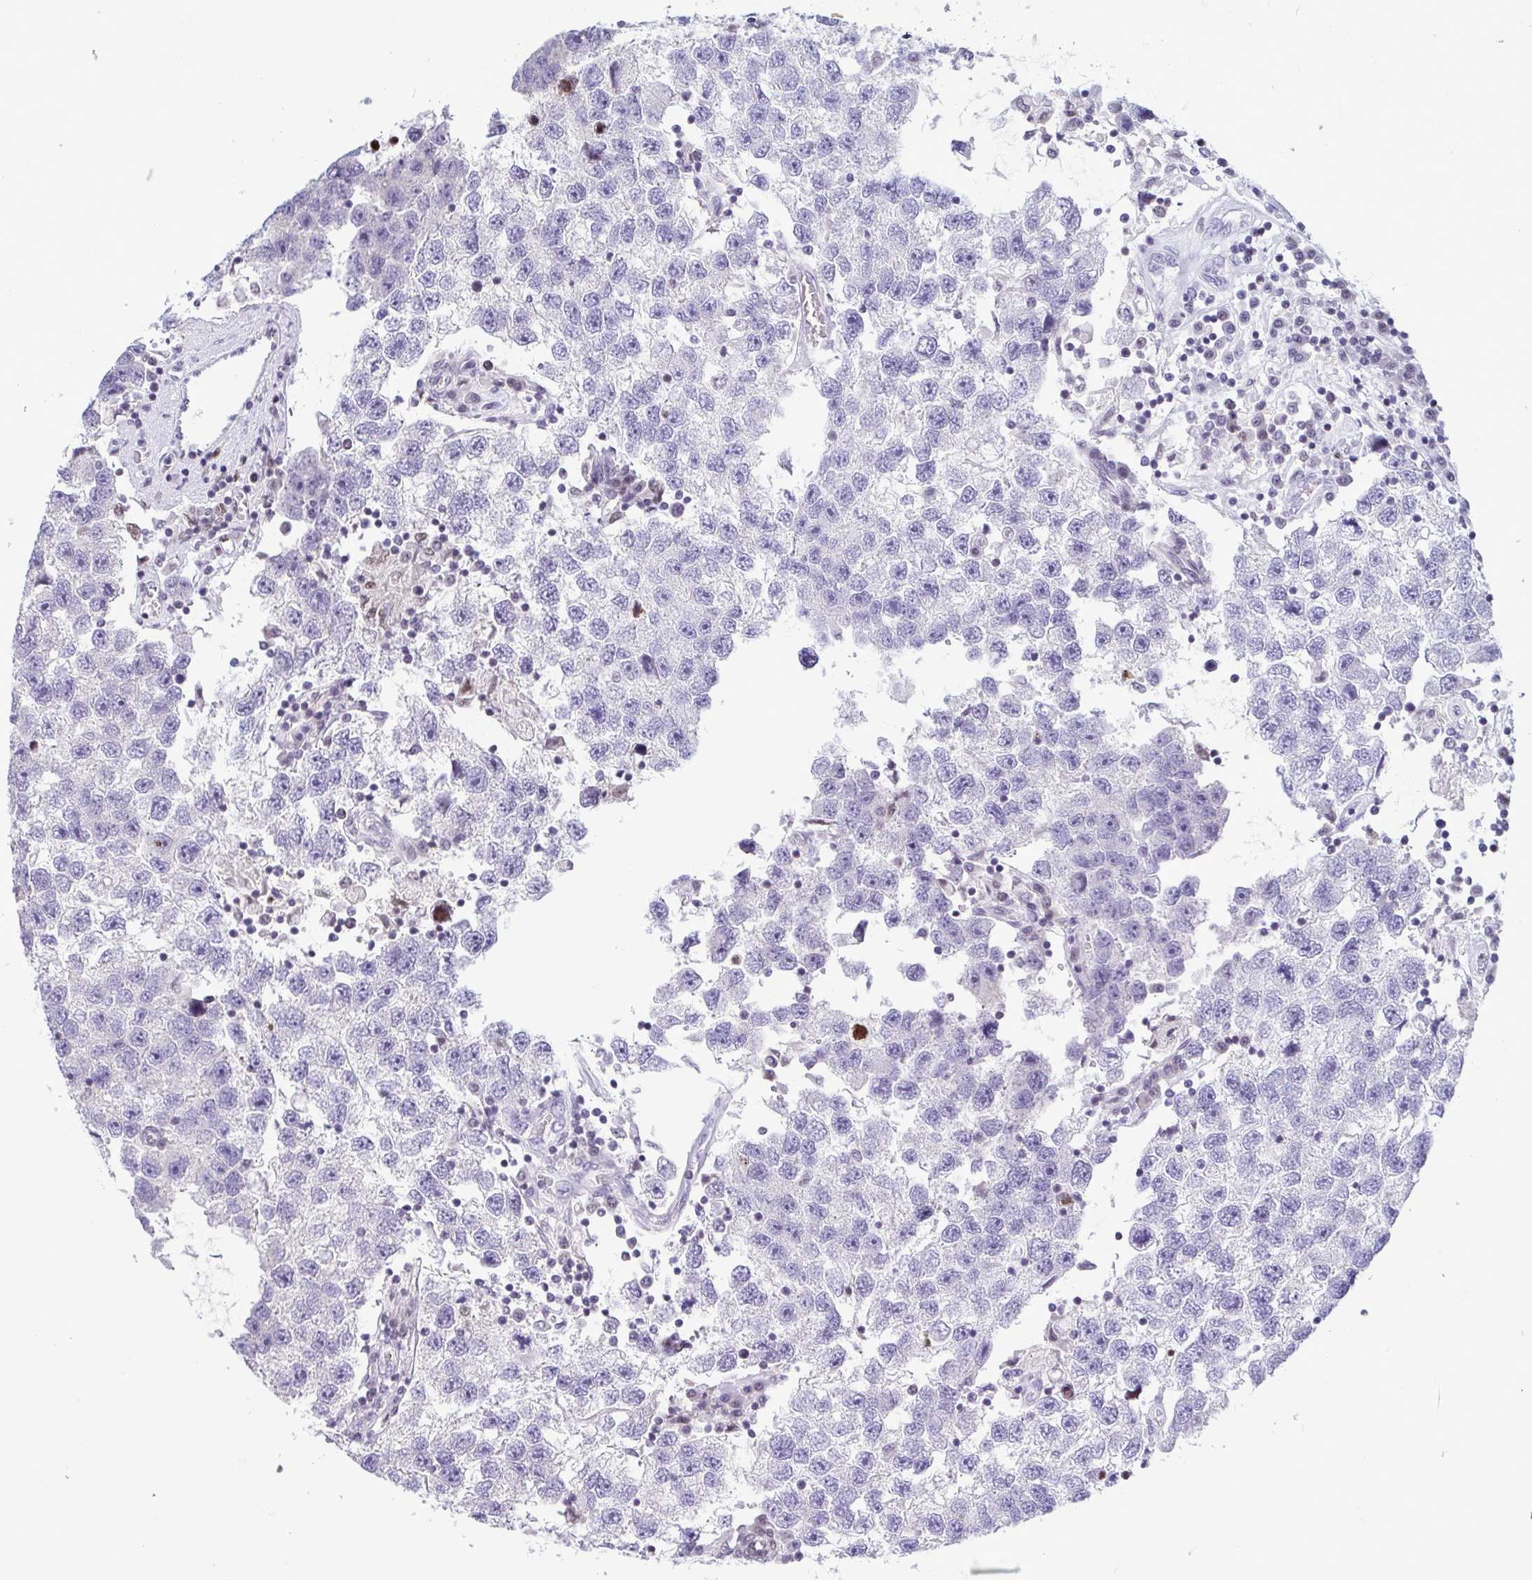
{"staining": {"intensity": "negative", "quantity": "none", "location": "none"}, "tissue": "testis cancer", "cell_type": "Tumor cells", "image_type": "cancer", "snomed": [{"axis": "morphology", "description": "Seminoma, NOS"}, {"axis": "topography", "description": "Testis"}], "caption": "This is an immunohistochemistry image of human testis seminoma. There is no expression in tumor cells.", "gene": "IRF1", "patient": {"sex": "male", "age": 26}}